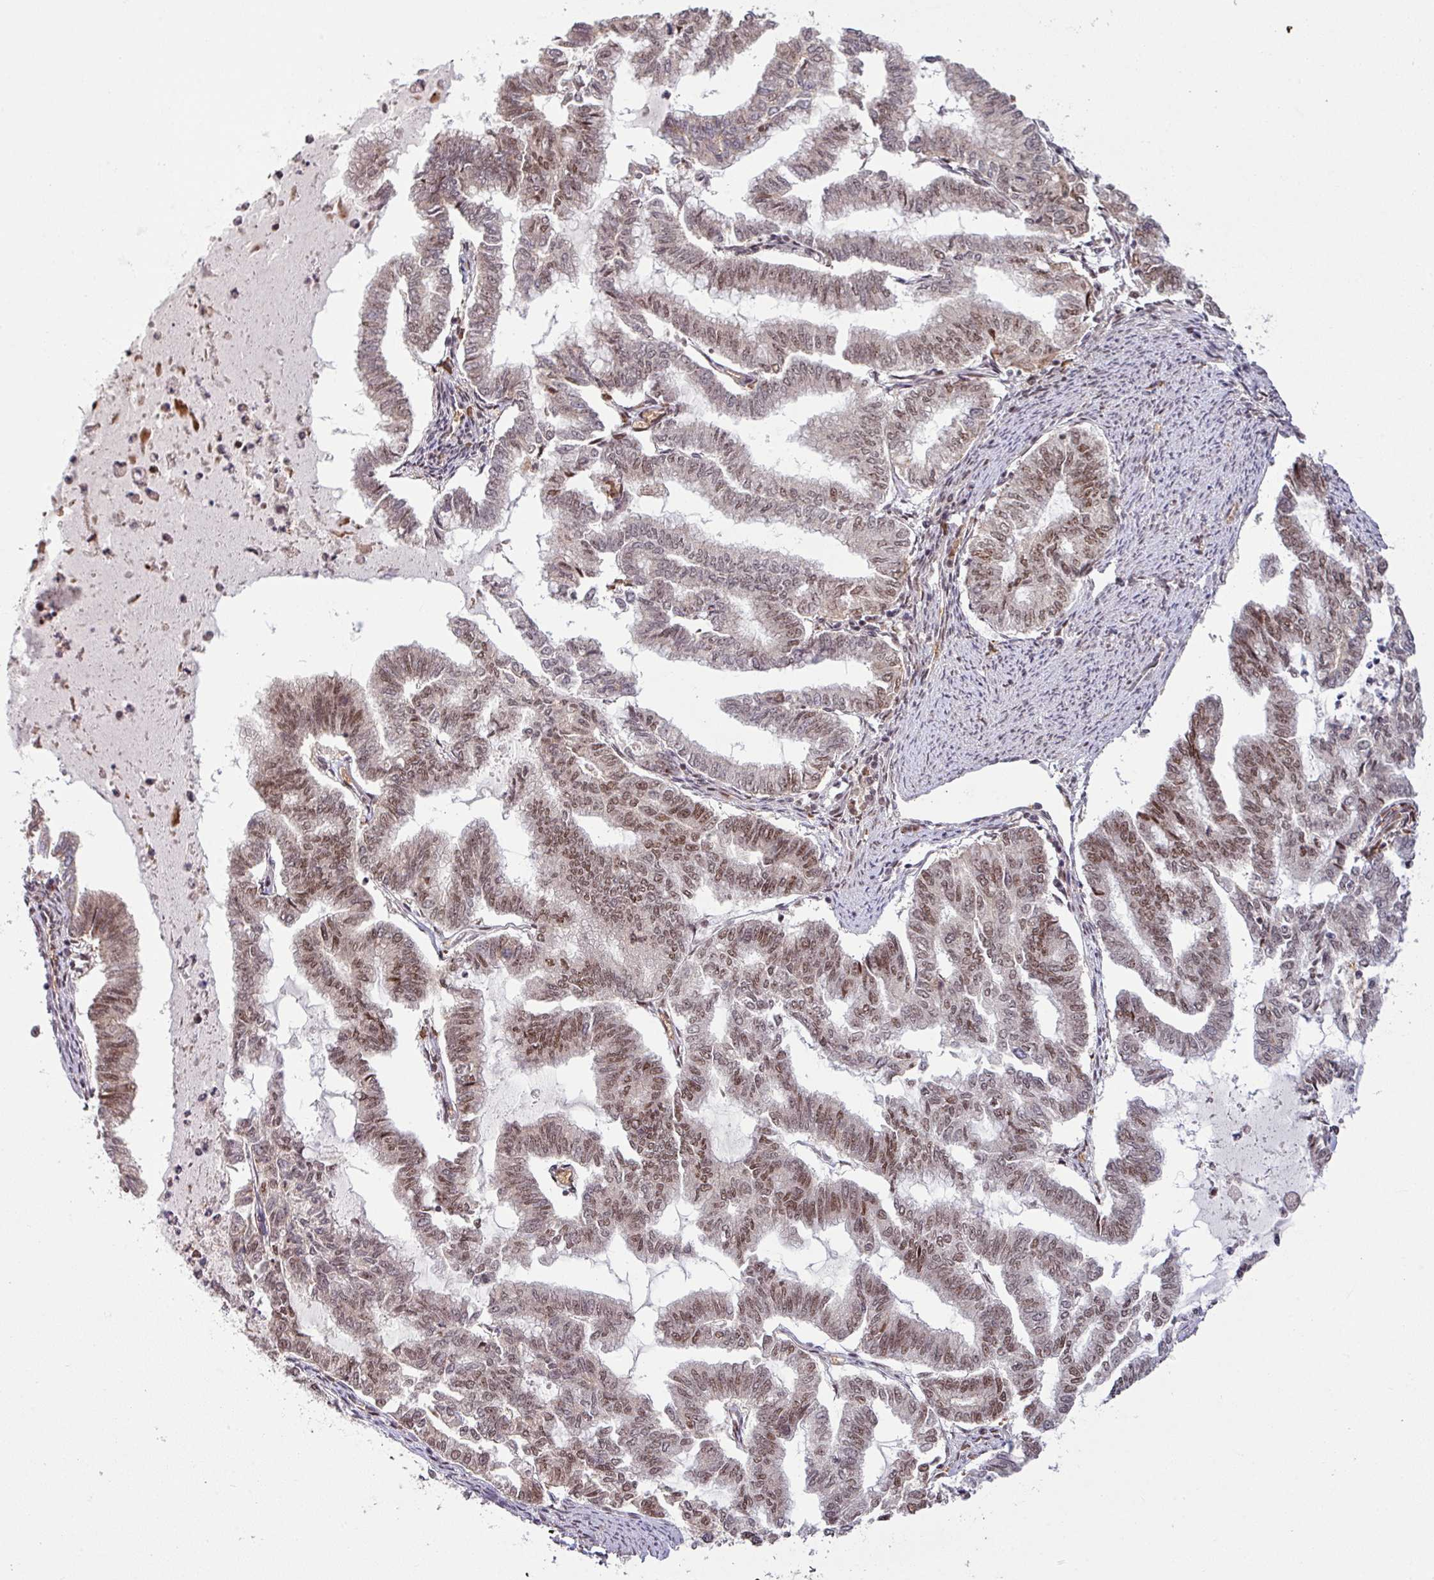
{"staining": {"intensity": "moderate", "quantity": ">75%", "location": "nuclear"}, "tissue": "endometrial cancer", "cell_type": "Tumor cells", "image_type": "cancer", "snomed": [{"axis": "morphology", "description": "Adenocarcinoma, NOS"}, {"axis": "topography", "description": "Endometrium"}], "caption": "Human endometrial cancer (adenocarcinoma) stained with a protein marker demonstrates moderate staining in tumor cells.", "gene": "PHF23", "patient": {"sex": "female", "age": 79}}